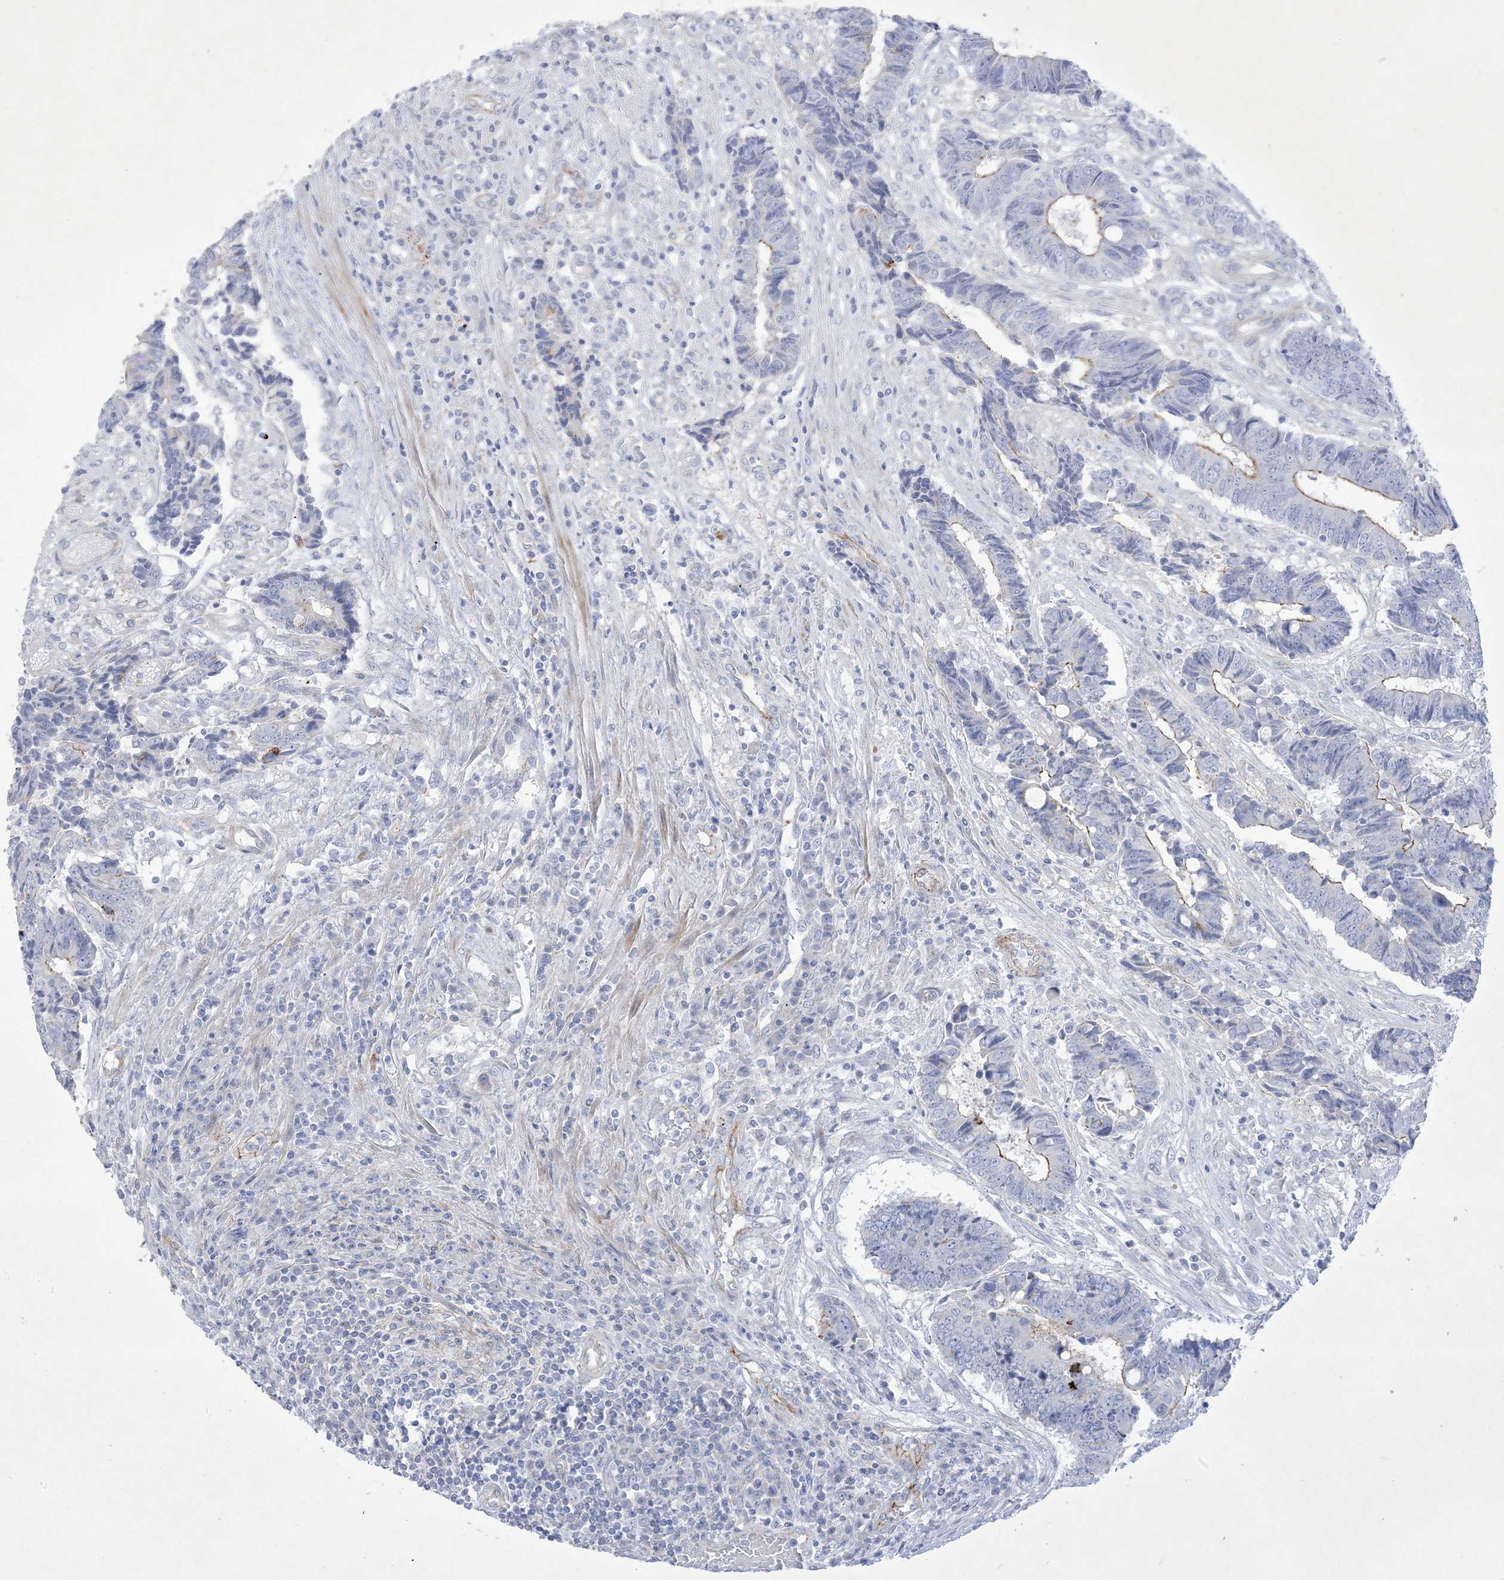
{"staining": {"intensity": "weak", "quantity": "<25%", "location": "cytoplasmic/membranous"}, "tissue": "colorectal cancer", "cell_type": "Tumor cells", "image_type": "cancer", "snomed": [{"axis": "morphology", "description": "Adenocarcinoma, NOS"}, {"axis": "topography", "description": "Rectum"}], "caption": "DAB immunohistochemical staining of adenocarcinoma (colorectal) demonstrates no significant staining in tumor cells.", "gene": "B3GNT7", "patient": {"sex": "male", "age": 84}}